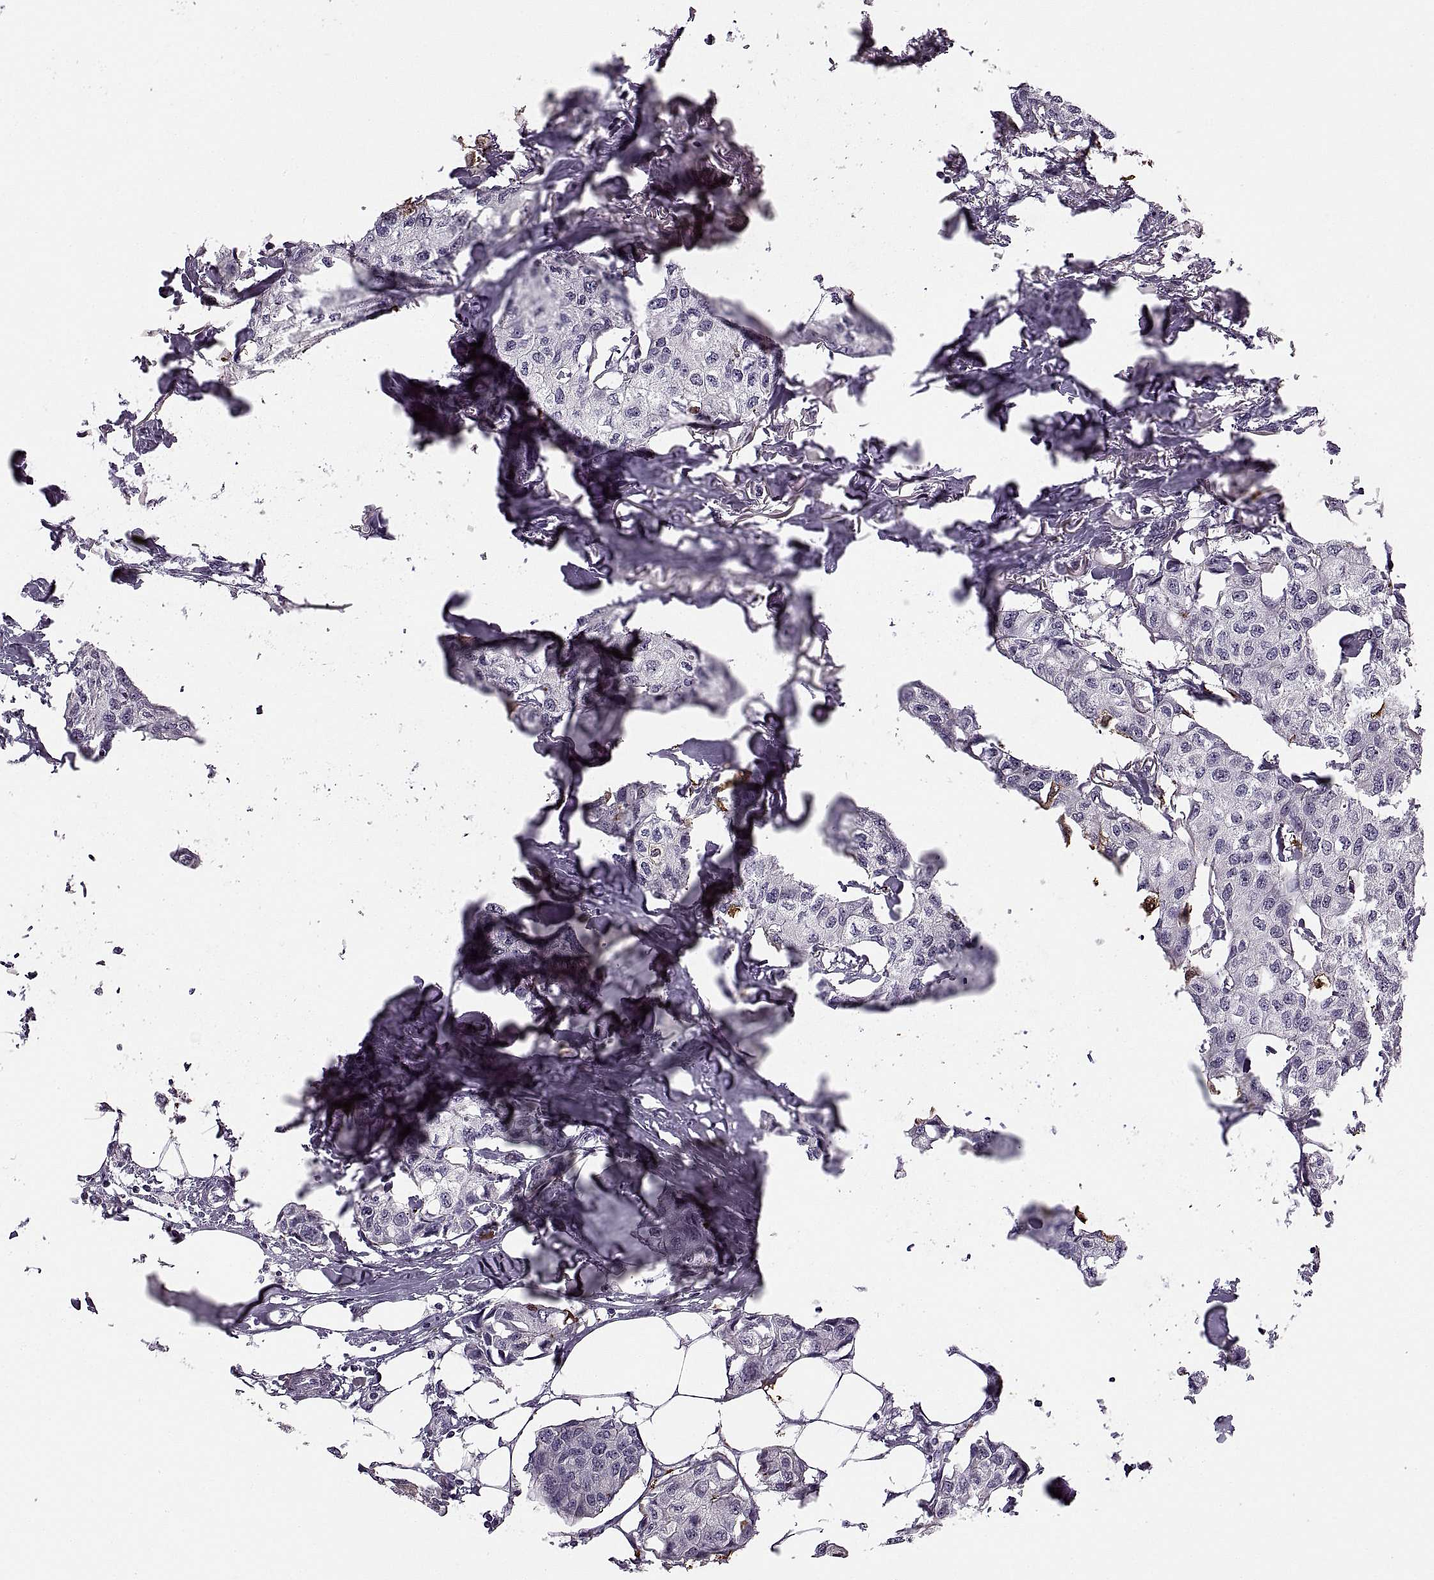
{"staining": {"intensity": "negative", "quantity": "none", "location": "none"}, "tissue": "breast cancer", "cell_type": "Tumor cells", "image_type": "cancer", "snomed": [{"axis": "morphology", "description": "Duct carcinoma"}, {"axis": "topography", "description": "Breast"}], "caption": "Tumor cells show no significant protein staining in breast cancer (intraductal carcinoma).", "gene": "PAGE5", "patient": {"sex": "female", "age": 80}}